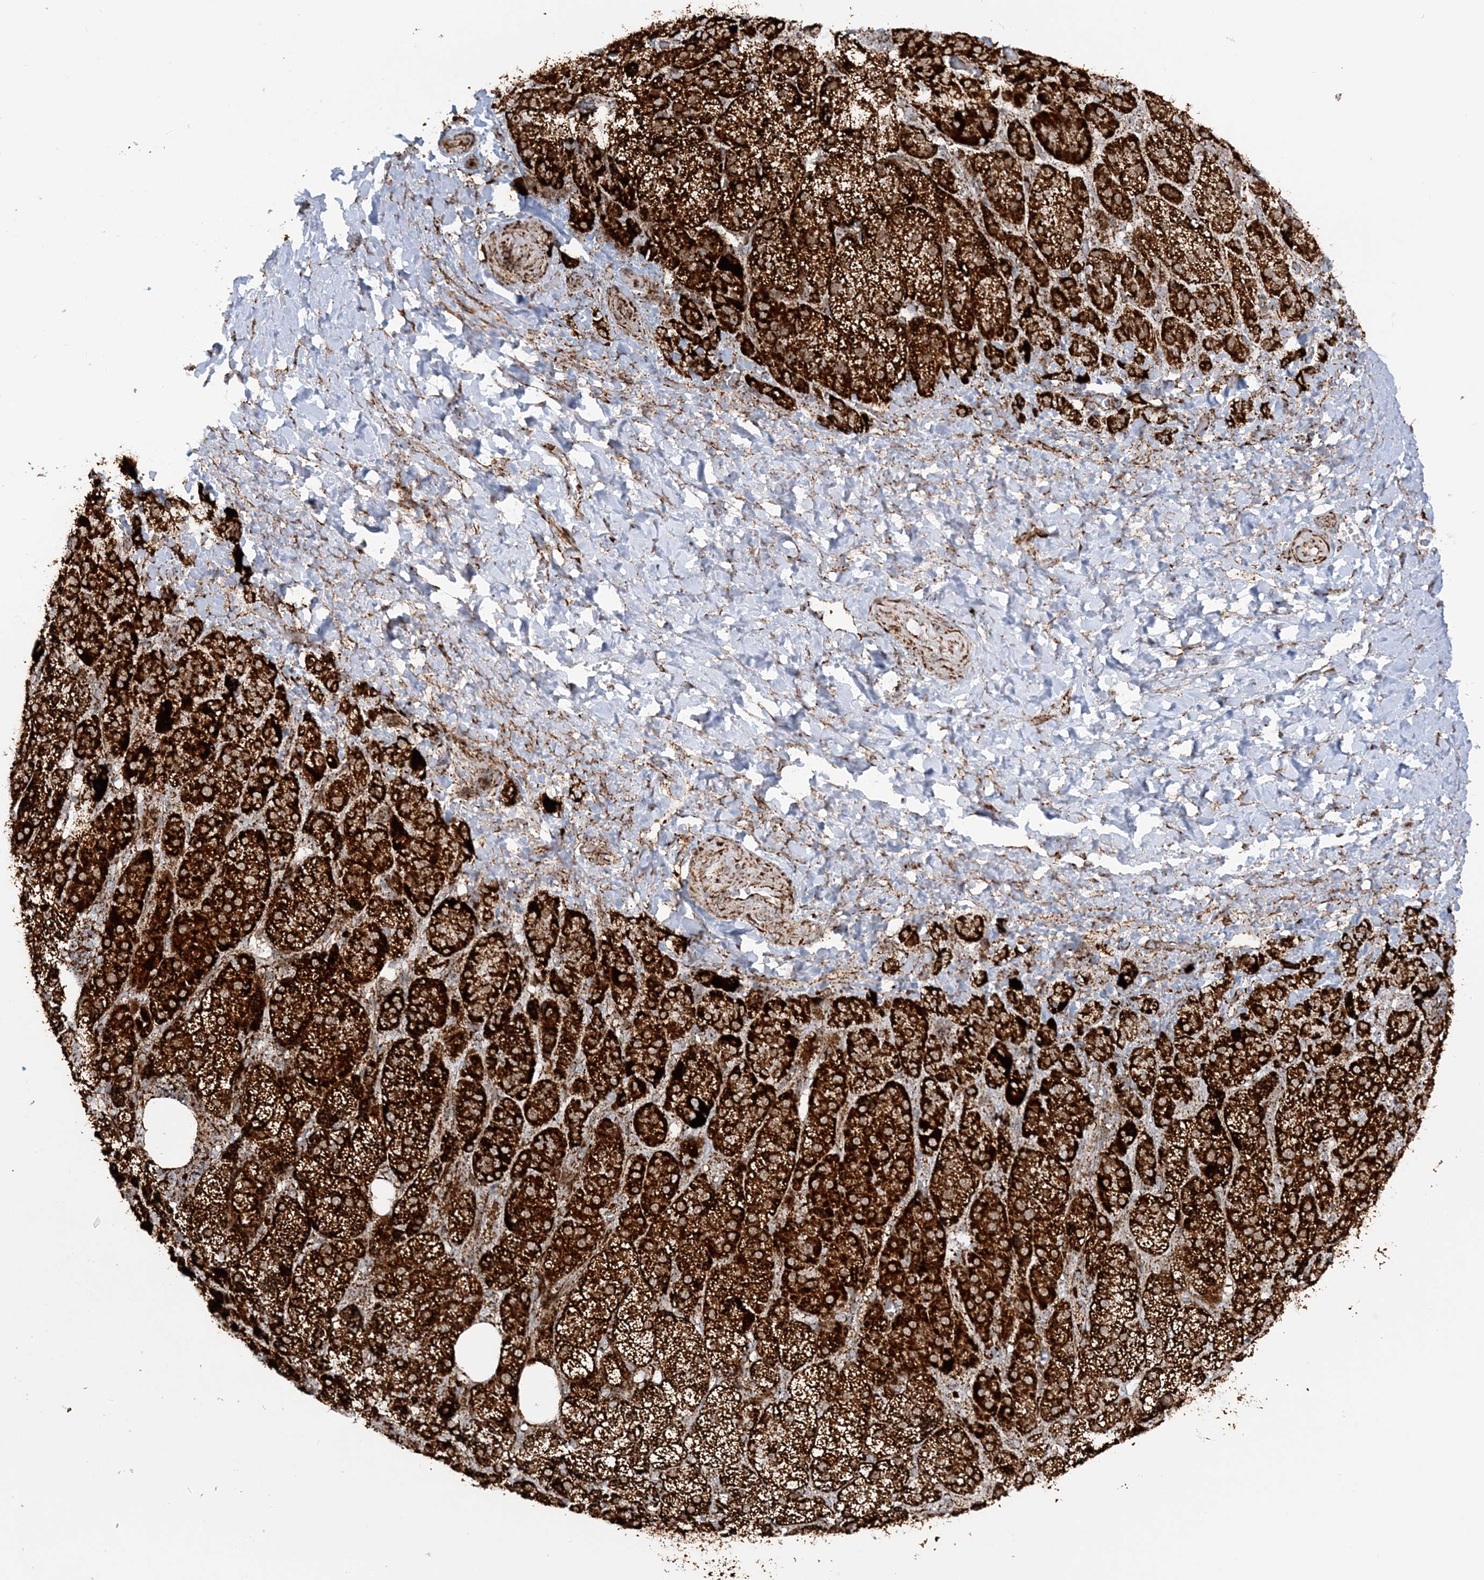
{"staining": {"intensity": "strong", "quantity": ">75%", "location": "cytoplasmic/membranous"}, "tissue": "adrenal gland", "cell_type": "Glandular cells", "image_type": "normal", "snomed": [{"axis": "morphology", "description": "Normal tissue, NOS"}, {"axis": "topography", "description": "Adrenal gland"}], "caption": "High-power microscopy captured an immunohistochemistry (IHC) image of unremarkable adrenal gland, revealing strong cytoplasmic/membranous positivity in about >75% of glandular cells.", "gene": "CRY2", "patient": {"sex": "female", "age": 57}}